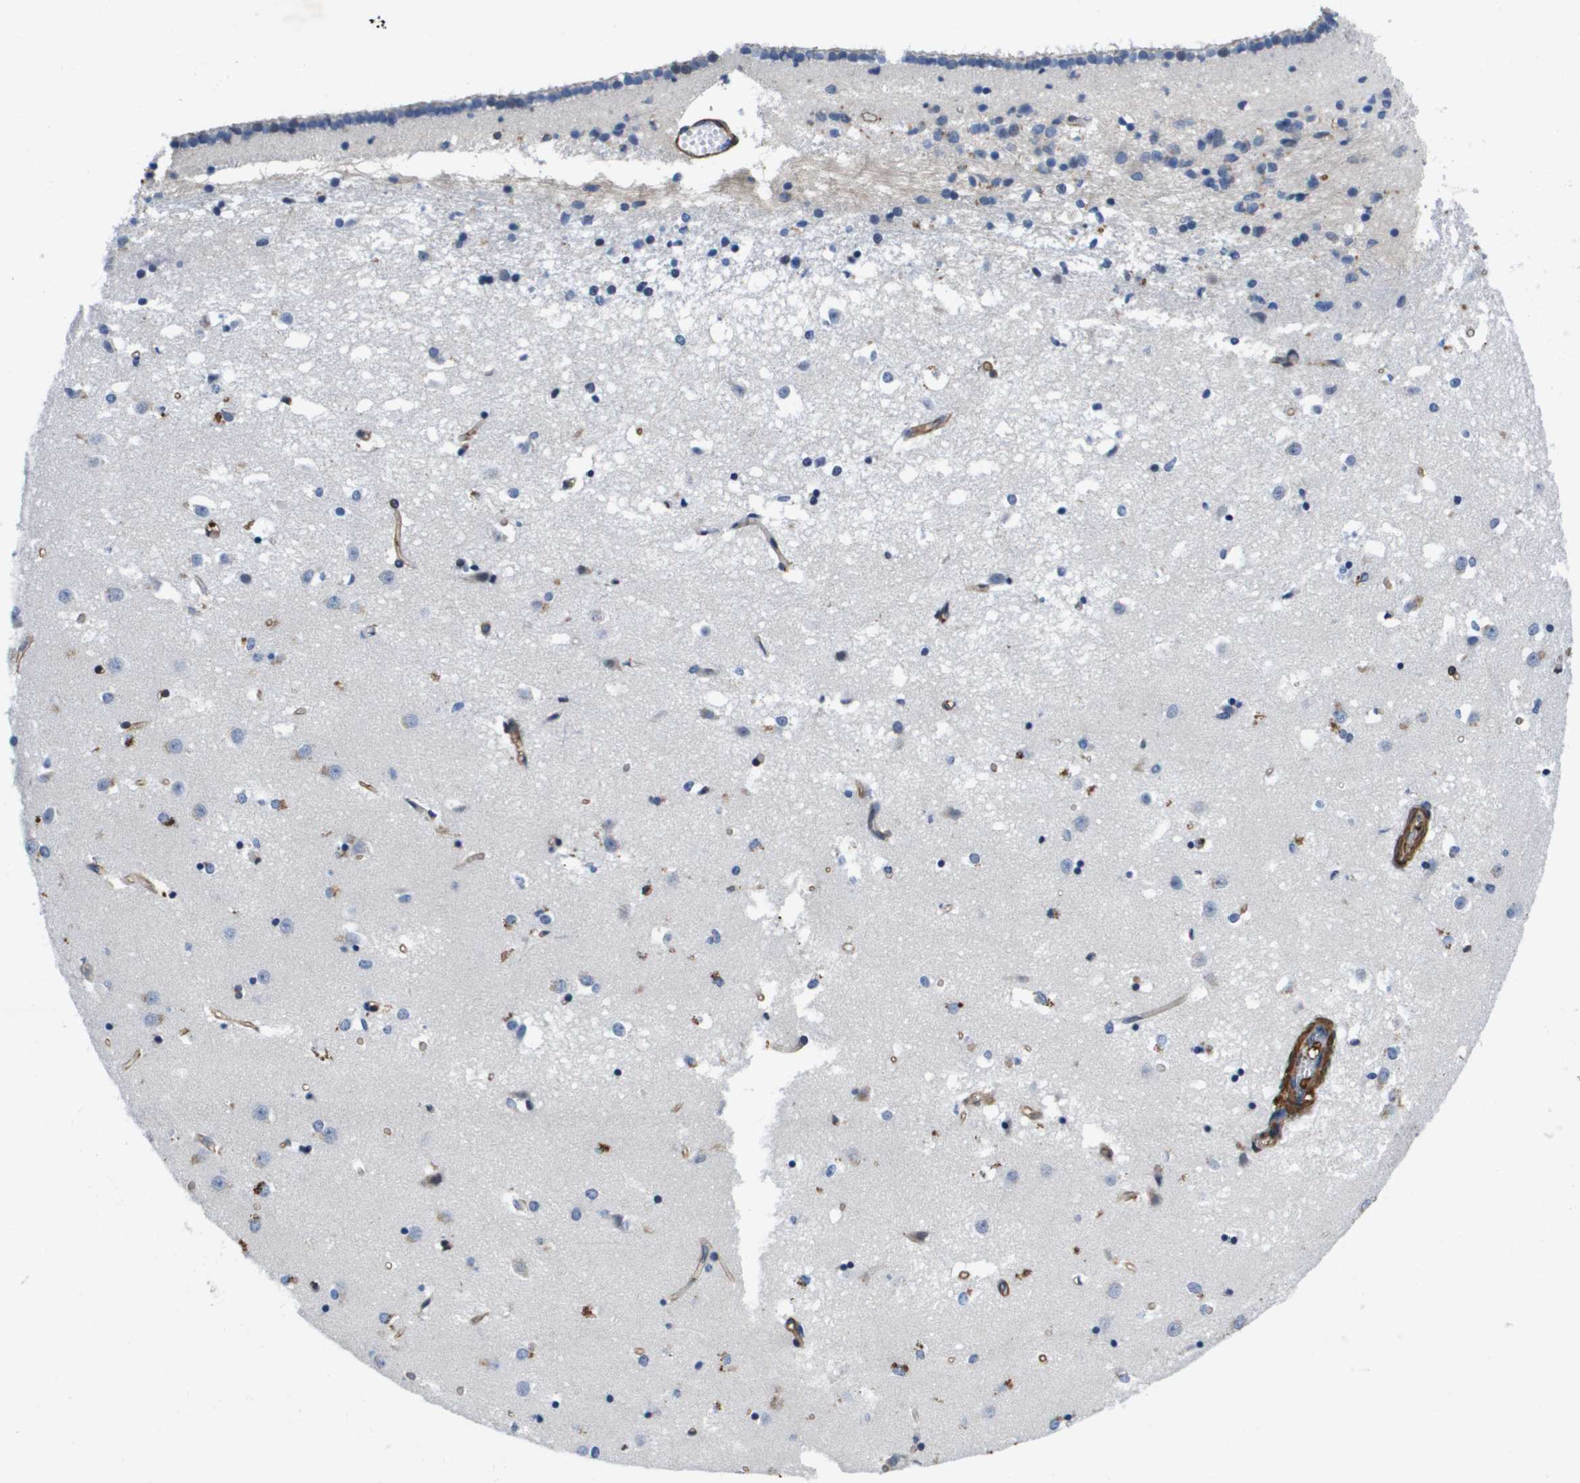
{"staining": {"intensity": "negative", "quantity": "none", "location": "none"}, "tissue": "caudate", "cell_type": "Glial cells", "image_type": "normal", "snomed": [{"axis": "morphology", "description": "Normal tissue, NOS"}, {"axis": "topography", "description": "Lateral ventricle wall"}], "caption": "This image is of normal caudate stained with IHC to label a protein in brown with the nuclei are counter-stained blue. There is no staining in glial cells.", "gene": "LPP", "patient": {"sex": "male", "age": 45}}